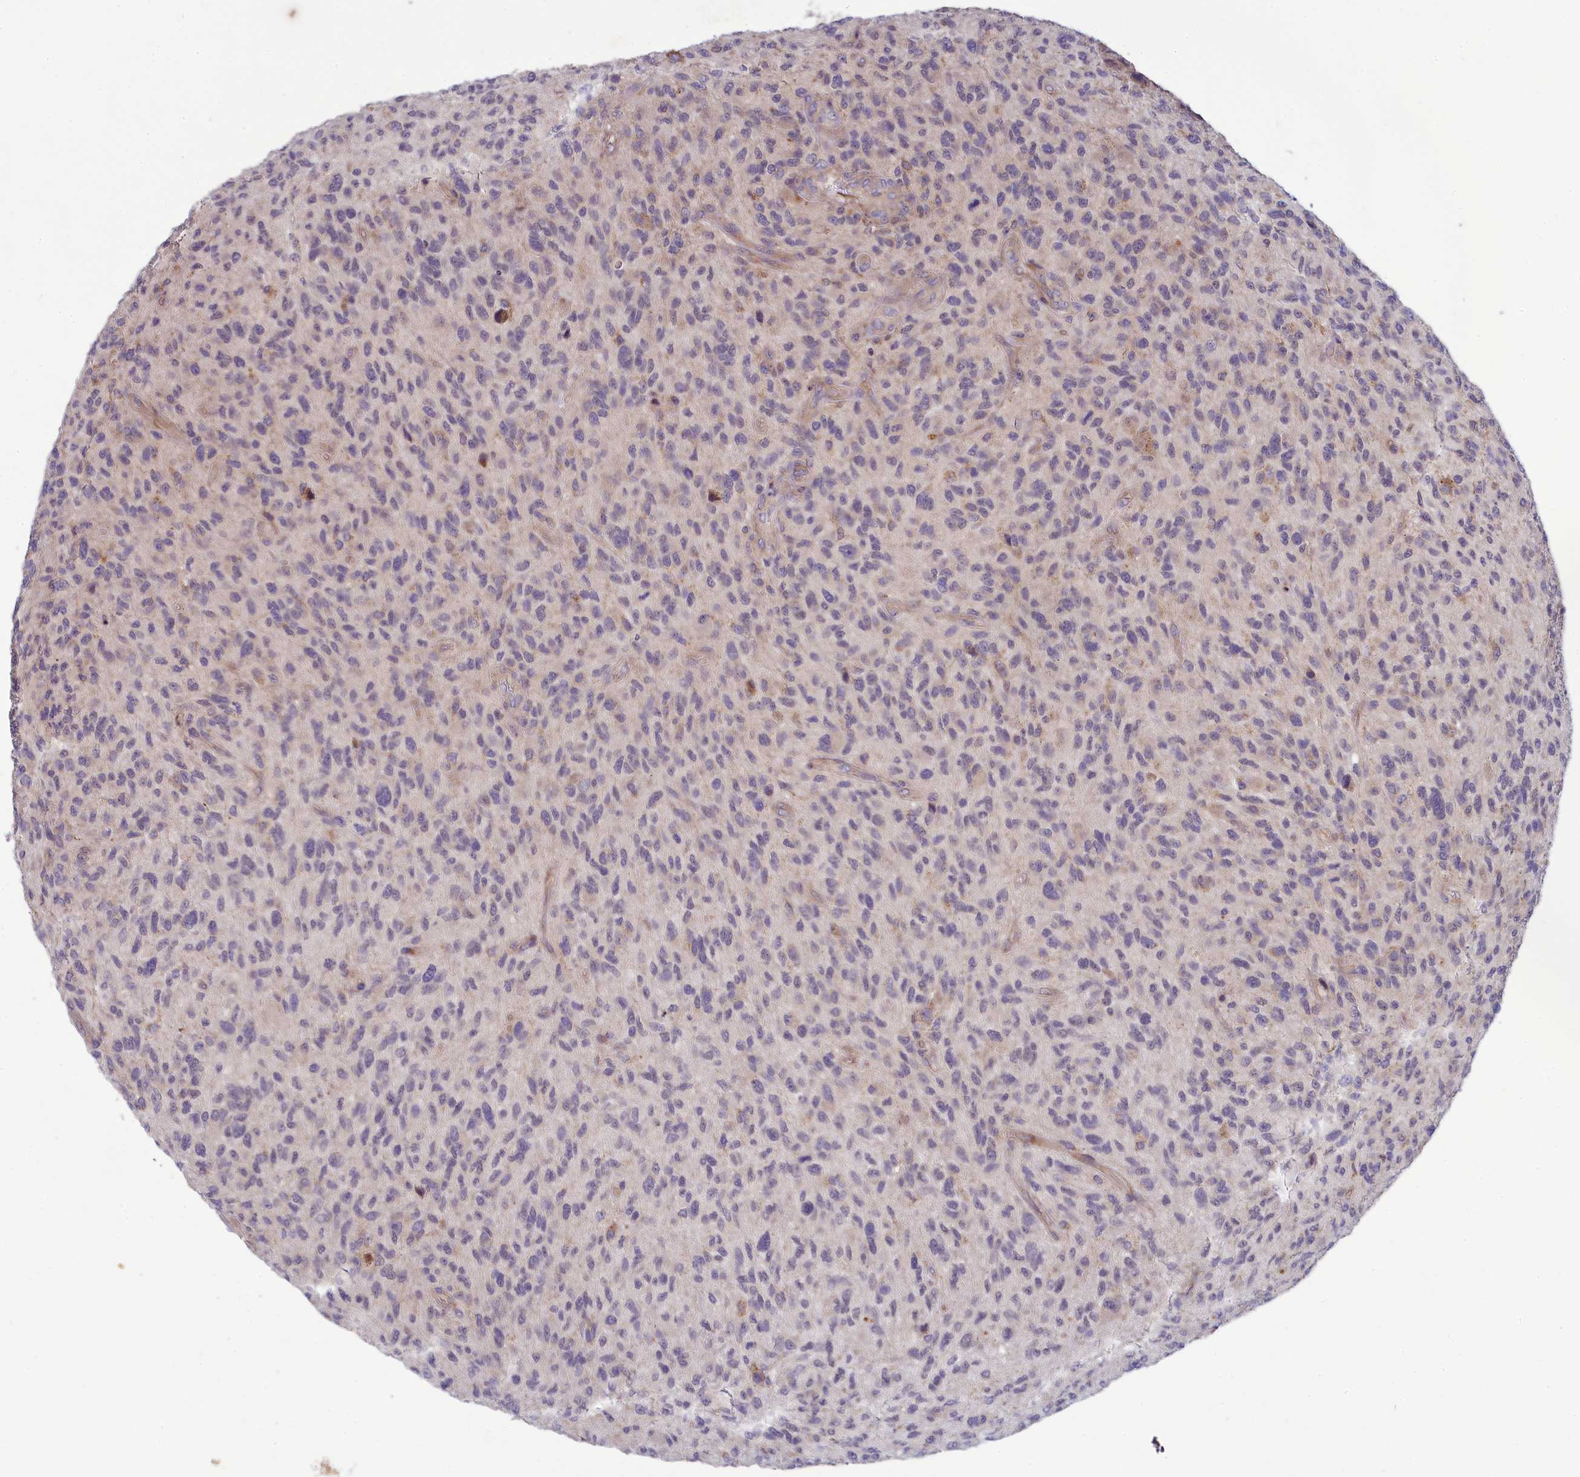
{"staining": {"intensity": "negative", "quantity": "none", "location": "none"}, "tissue": "glioma", "cell_type": "Tumor cells", "image_type": "cancer", "snomed": [{"axis": "morphology", "description": "Glioma, malignant, High grade"}, {"axis": "topography", "description": "Brain"}], "caption": "This is a histopathology image of IHC staining of malignant high-grade glioma, which shows no expression in tumor cells.", "gene": "BLTP2", "patient": {"sex": "male", "age": 47}}